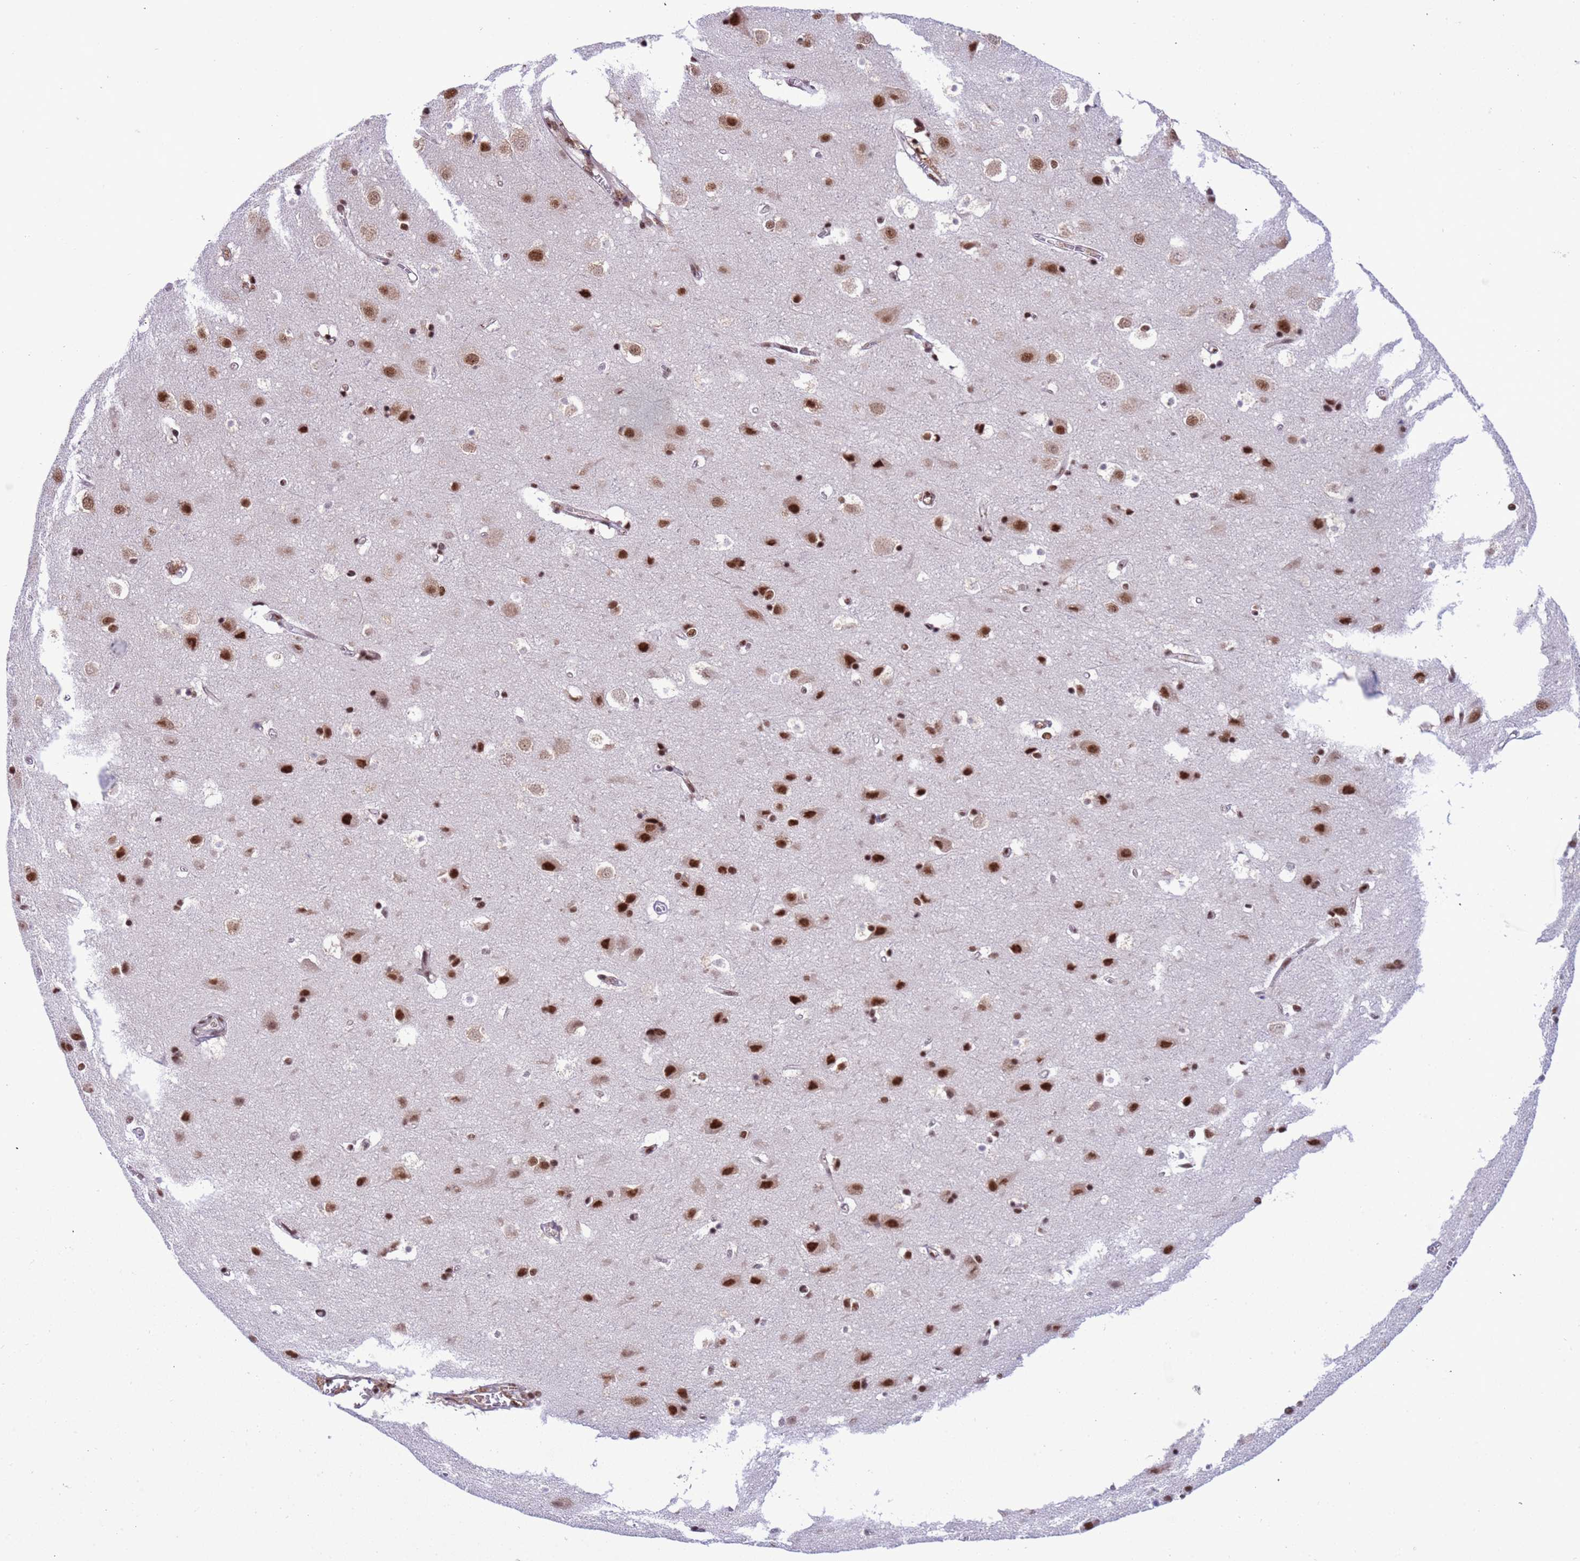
{"staining": {"intensity": "moderate", "quantity": "25%-75%", "location": "nuclear"}, "tissue": "cerebral cortex", "cell_type": "Endothelial cells", "image_type": "normal", "snomed": [{"axis": "morphology", "description": "Normal tissue, NOS"}, {"axis": "topography", "description": "Cerebral cortex"}], "caption": "IHC (DAB (3,3'-diaminobenzidine)) staining of normal cerebral cortex shows moderate nuclear protein expression in approximately 25%-75% of endothelial cells.", "gene": "SRRT", "patient": {"sex": "male", "age": 54}}